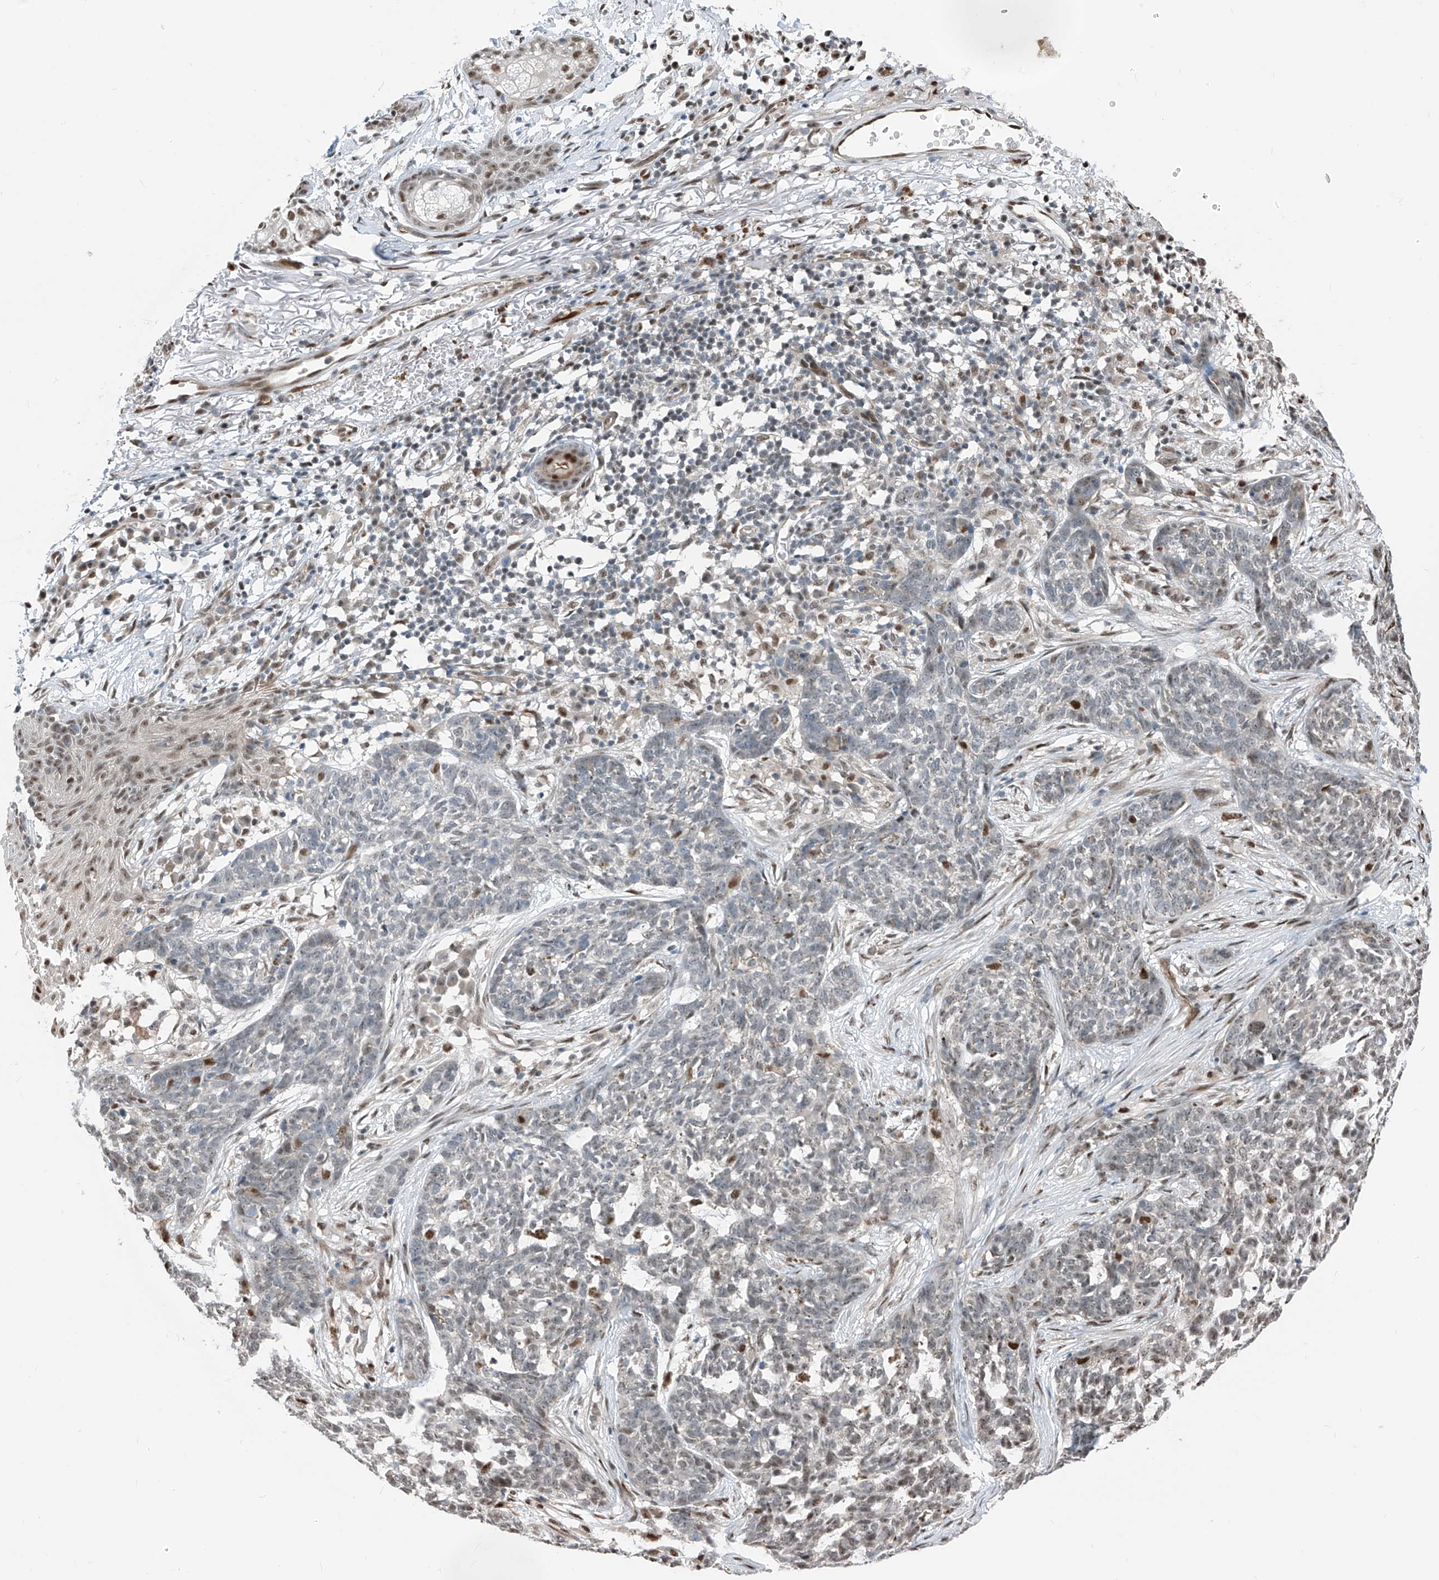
{"staining": {"intensity": "weak", "quantity": "<25%", "location": "nuclear"}, "tissue": "skin cancer", "cell_type": "Tumor cells", "image_type": "cancer", "snomed": [{"axis": "morphology", "description": "Basal cell carcinoma"}, {"axis": "topography", "description": "Skin"}], "caption": "An IHC image of basal cell carcinoma (skin) is shown. There is no staining in tumor cells of basal cell carcinoma (skin).", "gene": "RBP7", "patient": {"sex": "male", "age": 85}}